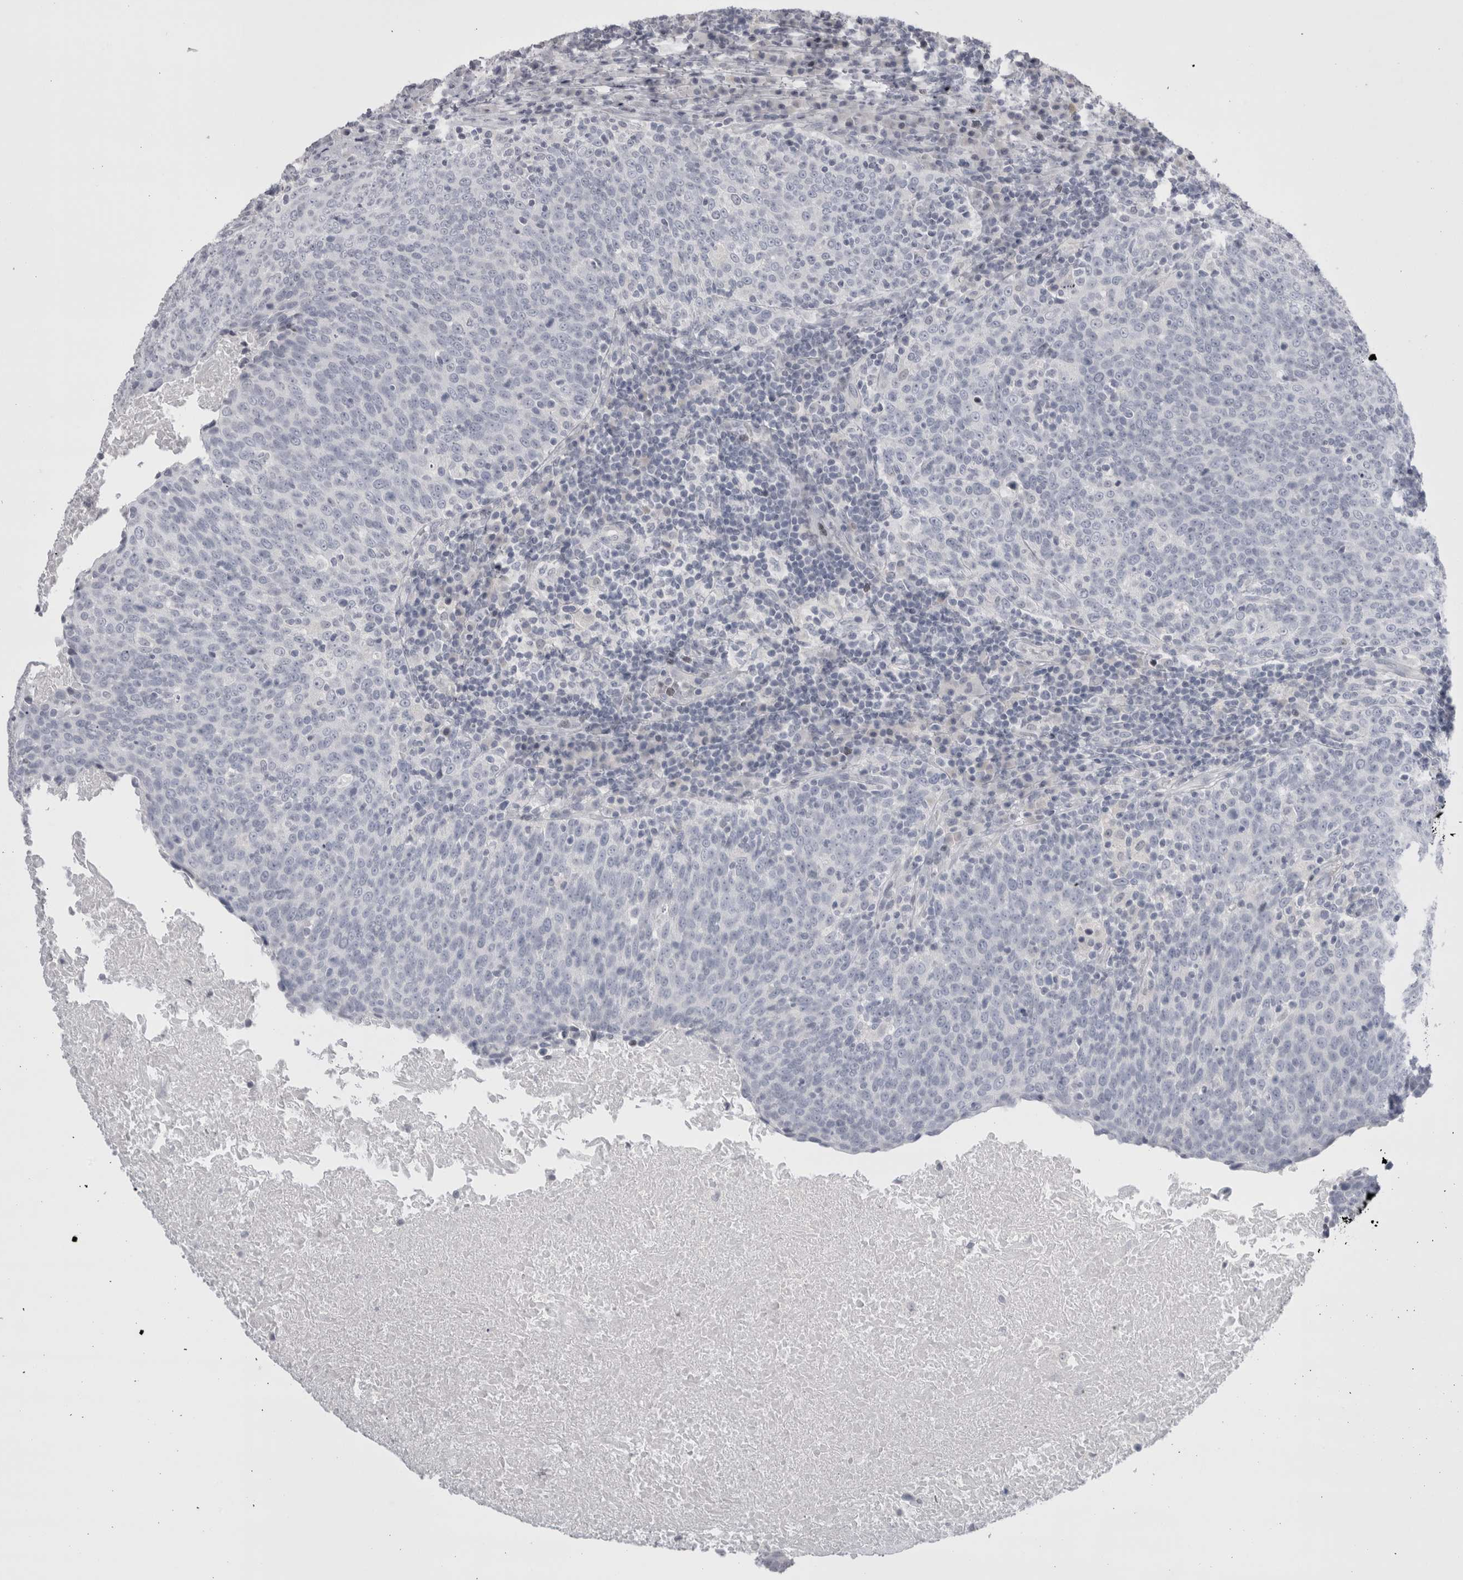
{"staining": {"intensity": "negative", "quantity": "none", "location": "none"}, "tissue": "head and neck cancer", "cell_type": "Tumor cells", "image_type": "cancer", "snomed": [{"axis": "morphology", "description": "Squamous cell carcinoma, NOS"}, {"axis": "morphology", "description": "Squamous cell carcinoma, metastatic, NOS"}, {"axis": "topography", "description": "Lymph node"}, {"axis": "topography", "description": "Head-Neck"}], "caption": "High power microscopy image of an IHC histopathology image of head and neck cancer (metastatic squamous cell carcinoma), revealing no significant staining in tumor cells. Brightfield microscopy of immunohistochemistry (IHC) stained with DAB (brown) and hematoxylin (blue), captured at high magnification.", "gene": "FNDC8", "patient": {"sex": "male", "age": 62}}